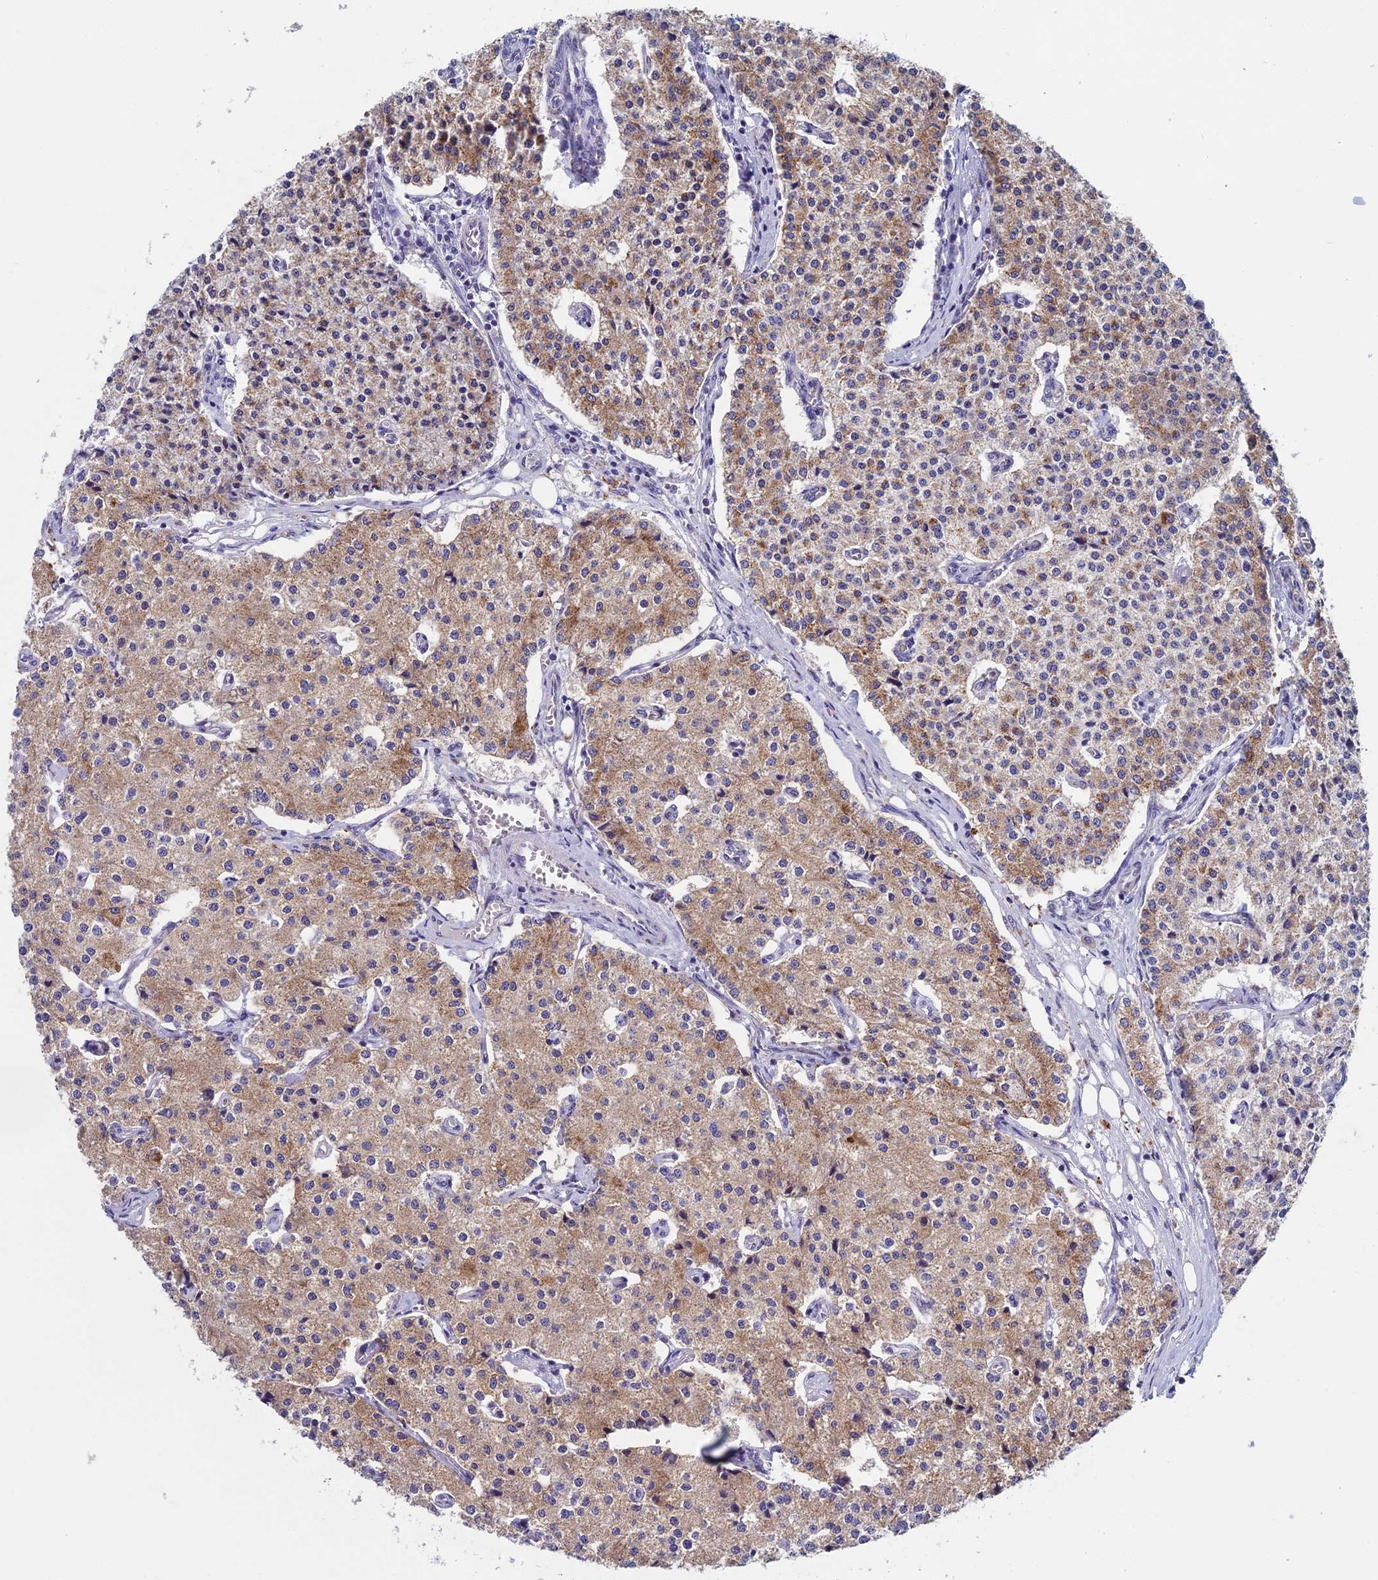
{"staining": {"intensity": "moderate", "quantity": ">75%", "location": "cytoplasmic/membranous"}, "tissue": "carcinoid", "cell_type": "Tumor cells", "image_type": "cancer", "snomed": [{"axis": "morphology", "description": "Carcinoid, malignant, NOS"}, {"axis": "topography", "description": "Colon"}], "caption": "Tumor cells exhibit moderate cytoplasmic/membranous staining in approximately >75% of cells in carcinoid.", "gene": "MFSD12", "patient": {"sex": "female", "age": 52}}